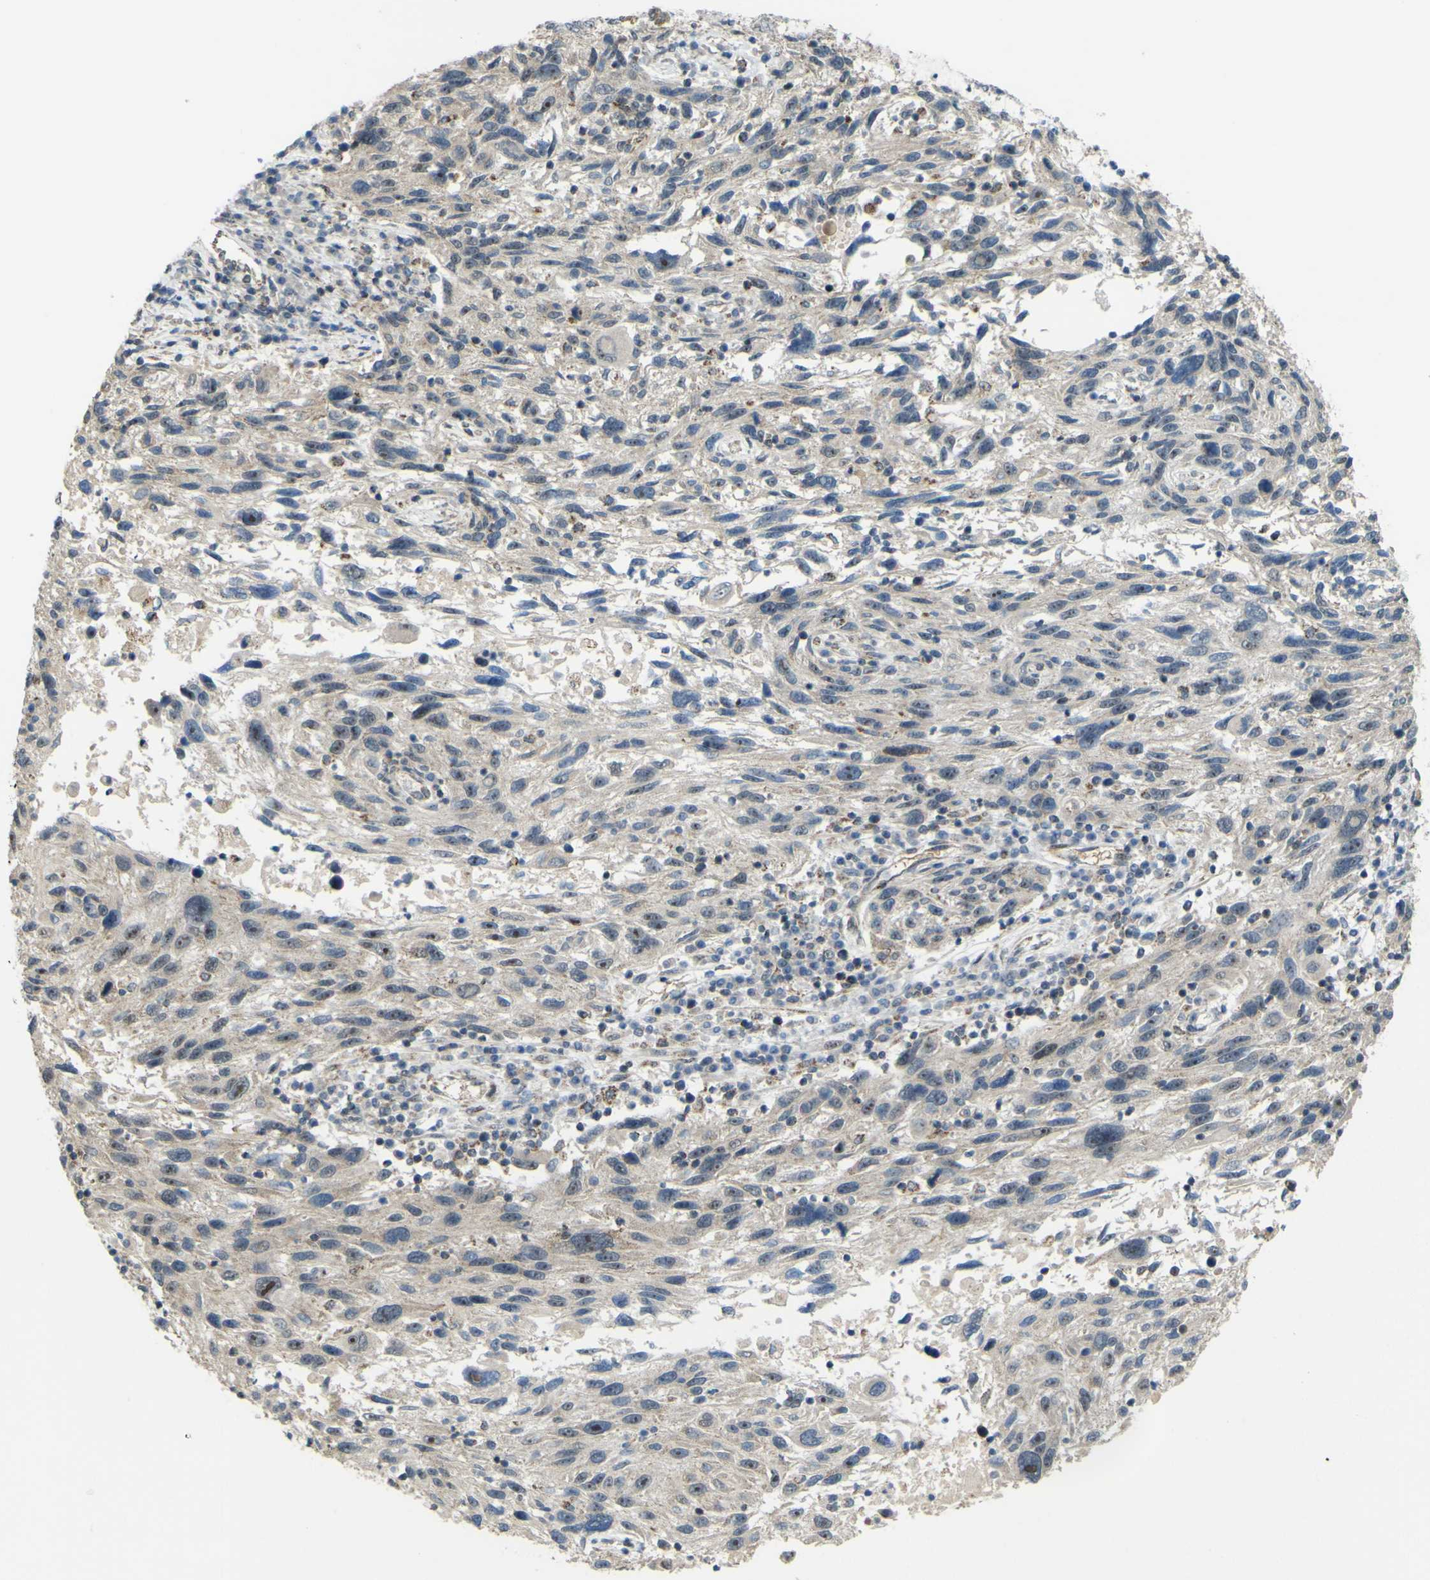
{"staining": {"intensity": "weak", "quantity": ">75%", "location": "cytoplasmic/membranous"}, "tissue": "melanoma", "cell_type": "Tumor cells", "image_type": "cancer", "snomed": [{"axis": "morphology", "description": "Malignant melanoma, NOS"}, {"axis": "topography", "description": "Skin"}], "caption": "An image showing weak cytoplasmic/membranous positivity in about >75% of tumor cells in melanoma, as visualized by brown immunohistochemical staining.", "gene": "ACBD5", "patient": {"sex": "male", "age": 53}}